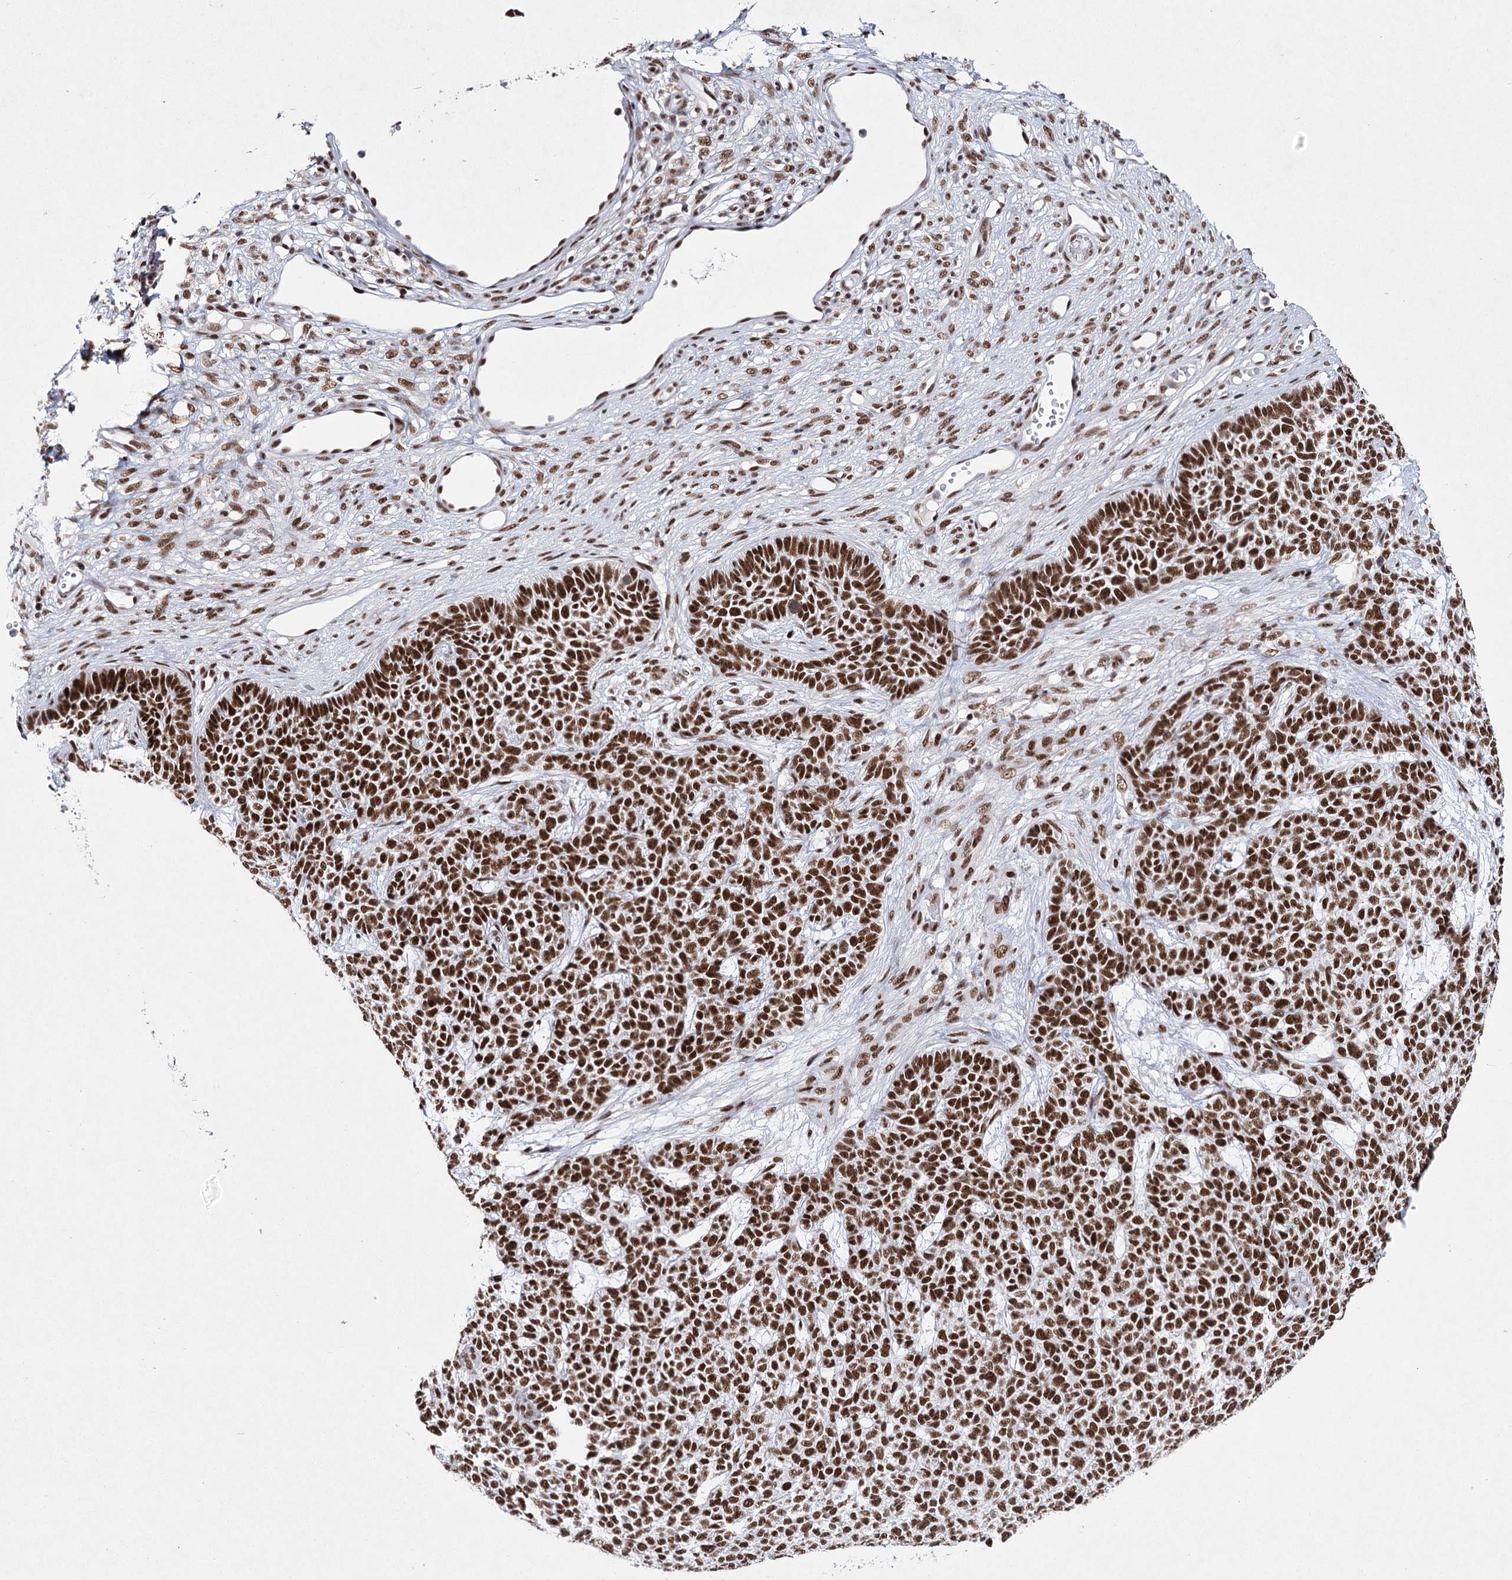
{"staining": {"intensity": "strong", "quantity": ">75%", "location": "nuclear"}, "tissue": "skin cancer", "cell_type": "Tumor cells", "image_type": "cancer", "snomed": [{"axis": "morphology", "description": "Basal cell carcinoma"}, {"axis": "topography", "description": "Skin"}], "caption": "Basal cell carcinoma (skin) stained with DAB immunohistochemistry (IHC) exhibits high levels of strong nuclear staining in about >75% of tumor cells. Immunohistochemistry stains the protein of interest in brown and the nuclei are stained blue.", "gene": "SCAF8", "patient": {"sex": "female", "age": 84}}